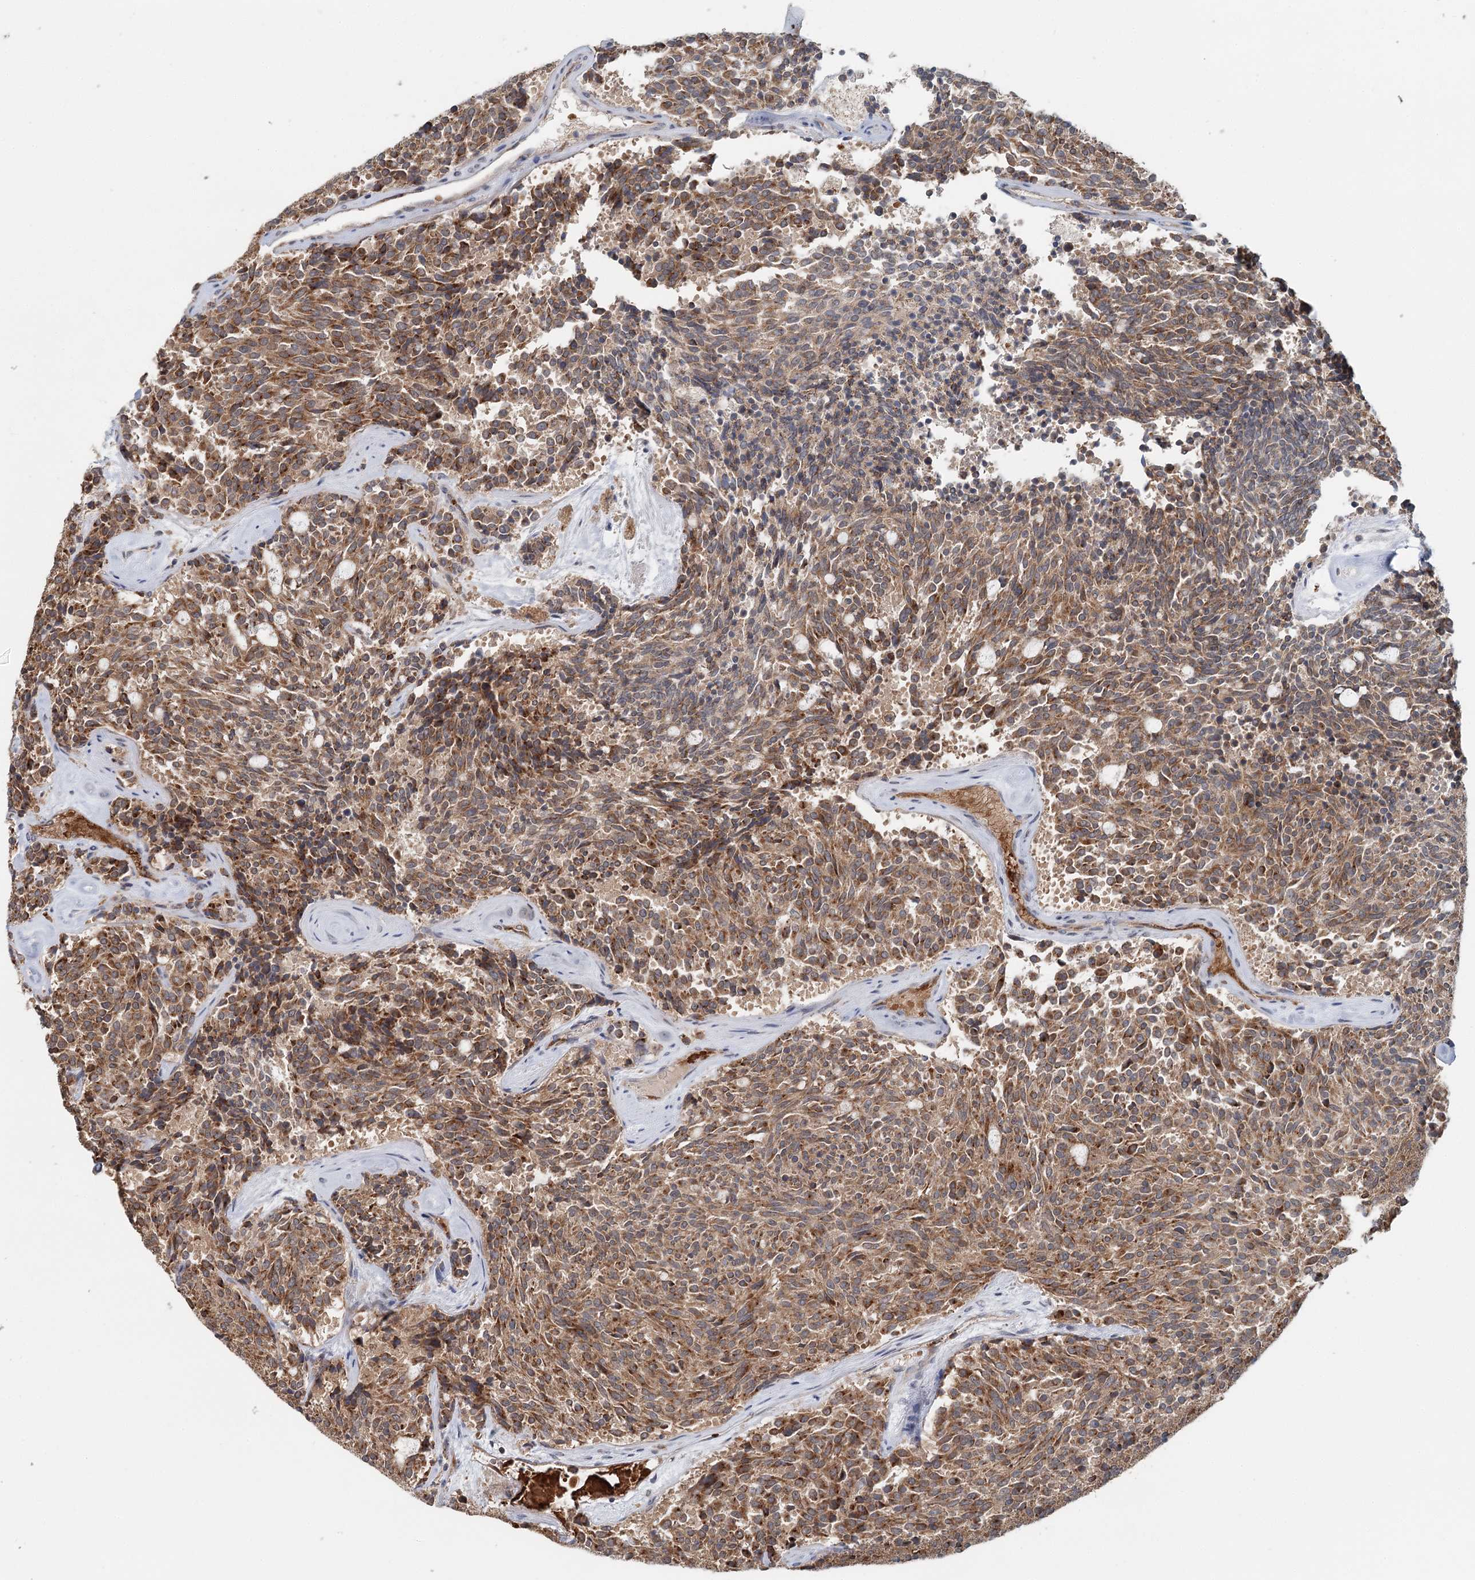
{"staining": {"intensity": "moderate", "quantity": ">75%", "location": "cytoplasmic/membranous"}, "tissue": "carcinoid", "cell_type": "Tumor cells", "image_type": "cancer", "snomed": [{"axis": "morphology", "description": "Carcinoid, malignant, NOS"}, {"axis": "topography", "description": "Pancreas"}], "caption": "Tumor cells show moderate cytoplasmic/membranous expression in about >75% of cells in carcinoid.", "gene": "ADK", "patient": {"sex": "female", "age": 54}}